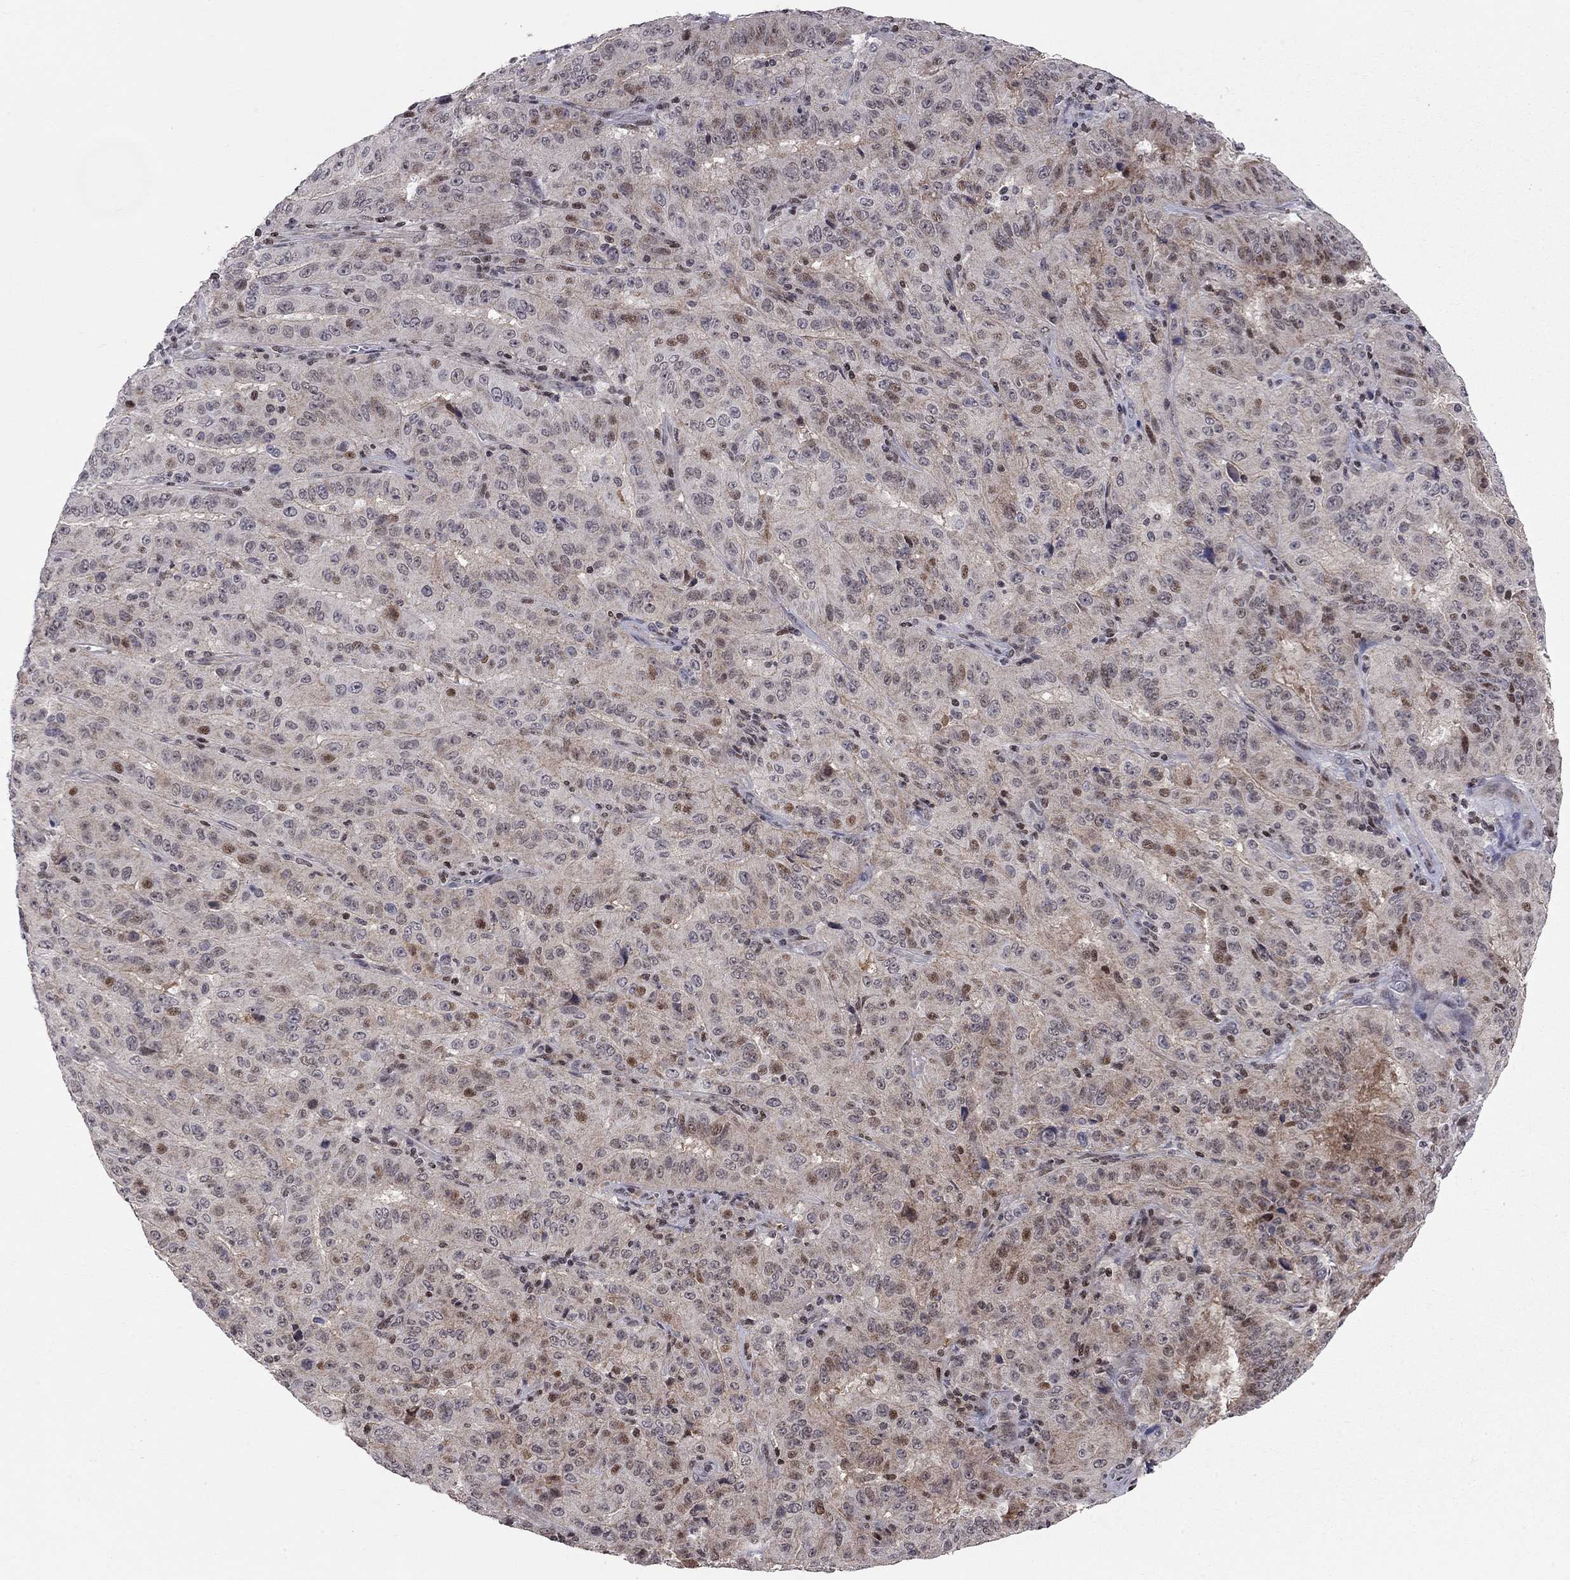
{"staining": {"intensity": "moderate", "quantity": "<25%", "location": "cytoplasmic/membranous,nuclear"}, "tissue": "pancreatic cancer", "cell_type": "Tumor cells", "image_type": "cancer", "snomed": [{"axis": "morphology", "description": "Adenocarcinoma, NOS"}, {"axis": "topography", "description": "Pancreas"}], "caption": "There is low levels of moderate cytoplasmic/membranous and nuclear positivity in tumor cells of pancreatic cancer, as demonstrated by immunohistochemical staining (brown color).", "gene": "HDAC3", "patient": {"sex": "male", "age": 63}}